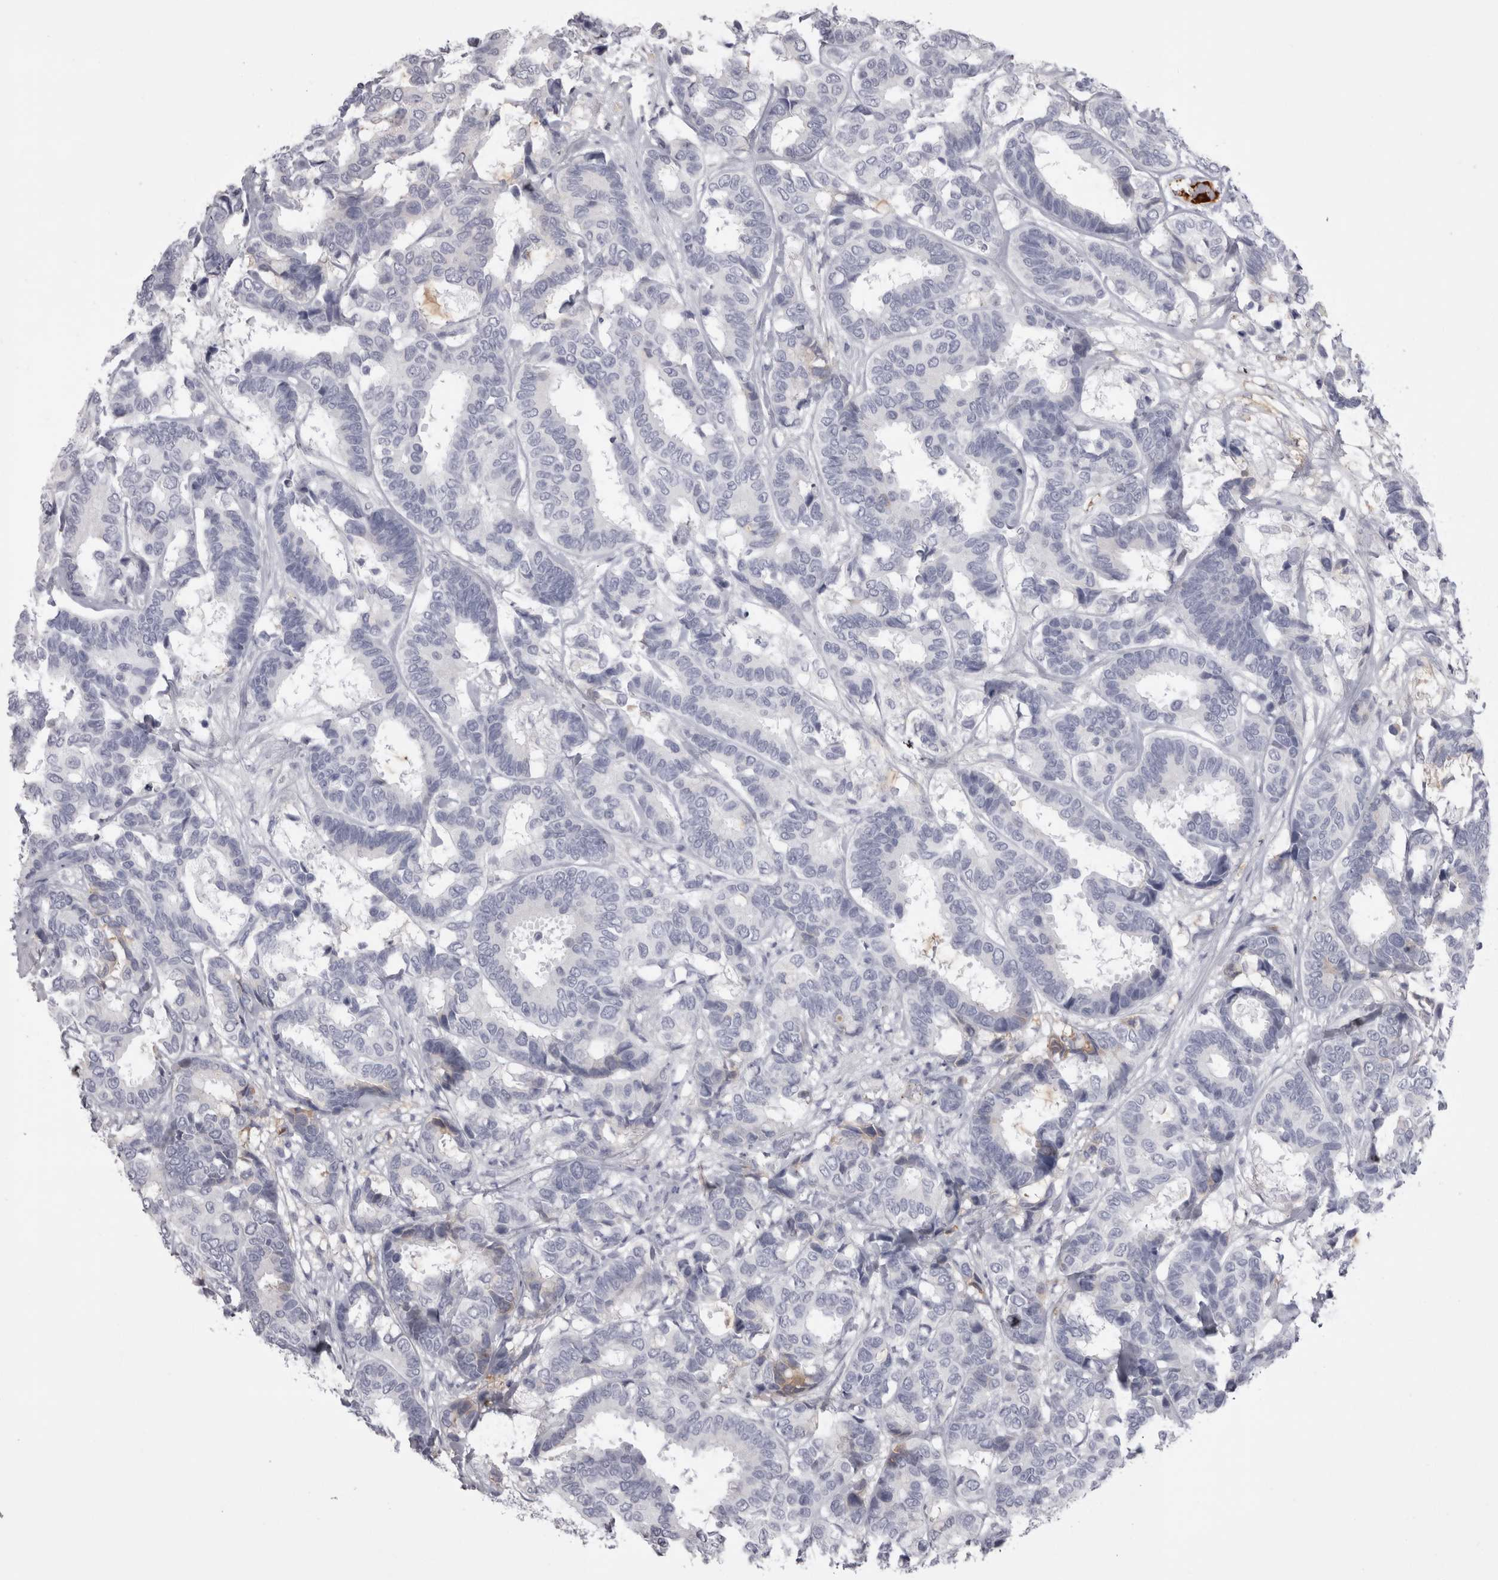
{"staining": {"intensity": "negative", "quantity": "none", "location": "none"}, "tissue": "breast cancer", "cell_type": "Tumor cells", "image_type": "cancer", "snomed": [{"axis": "morphology", "description": "Duct carcinoma"}, {"axis": "topography", "description": "Breast"}], "caption": "Tumor cells show no significant expression in breast intraductal carcinoma.", "gene": "SAA4", "patient": {"sex": "female", "age": 87}}